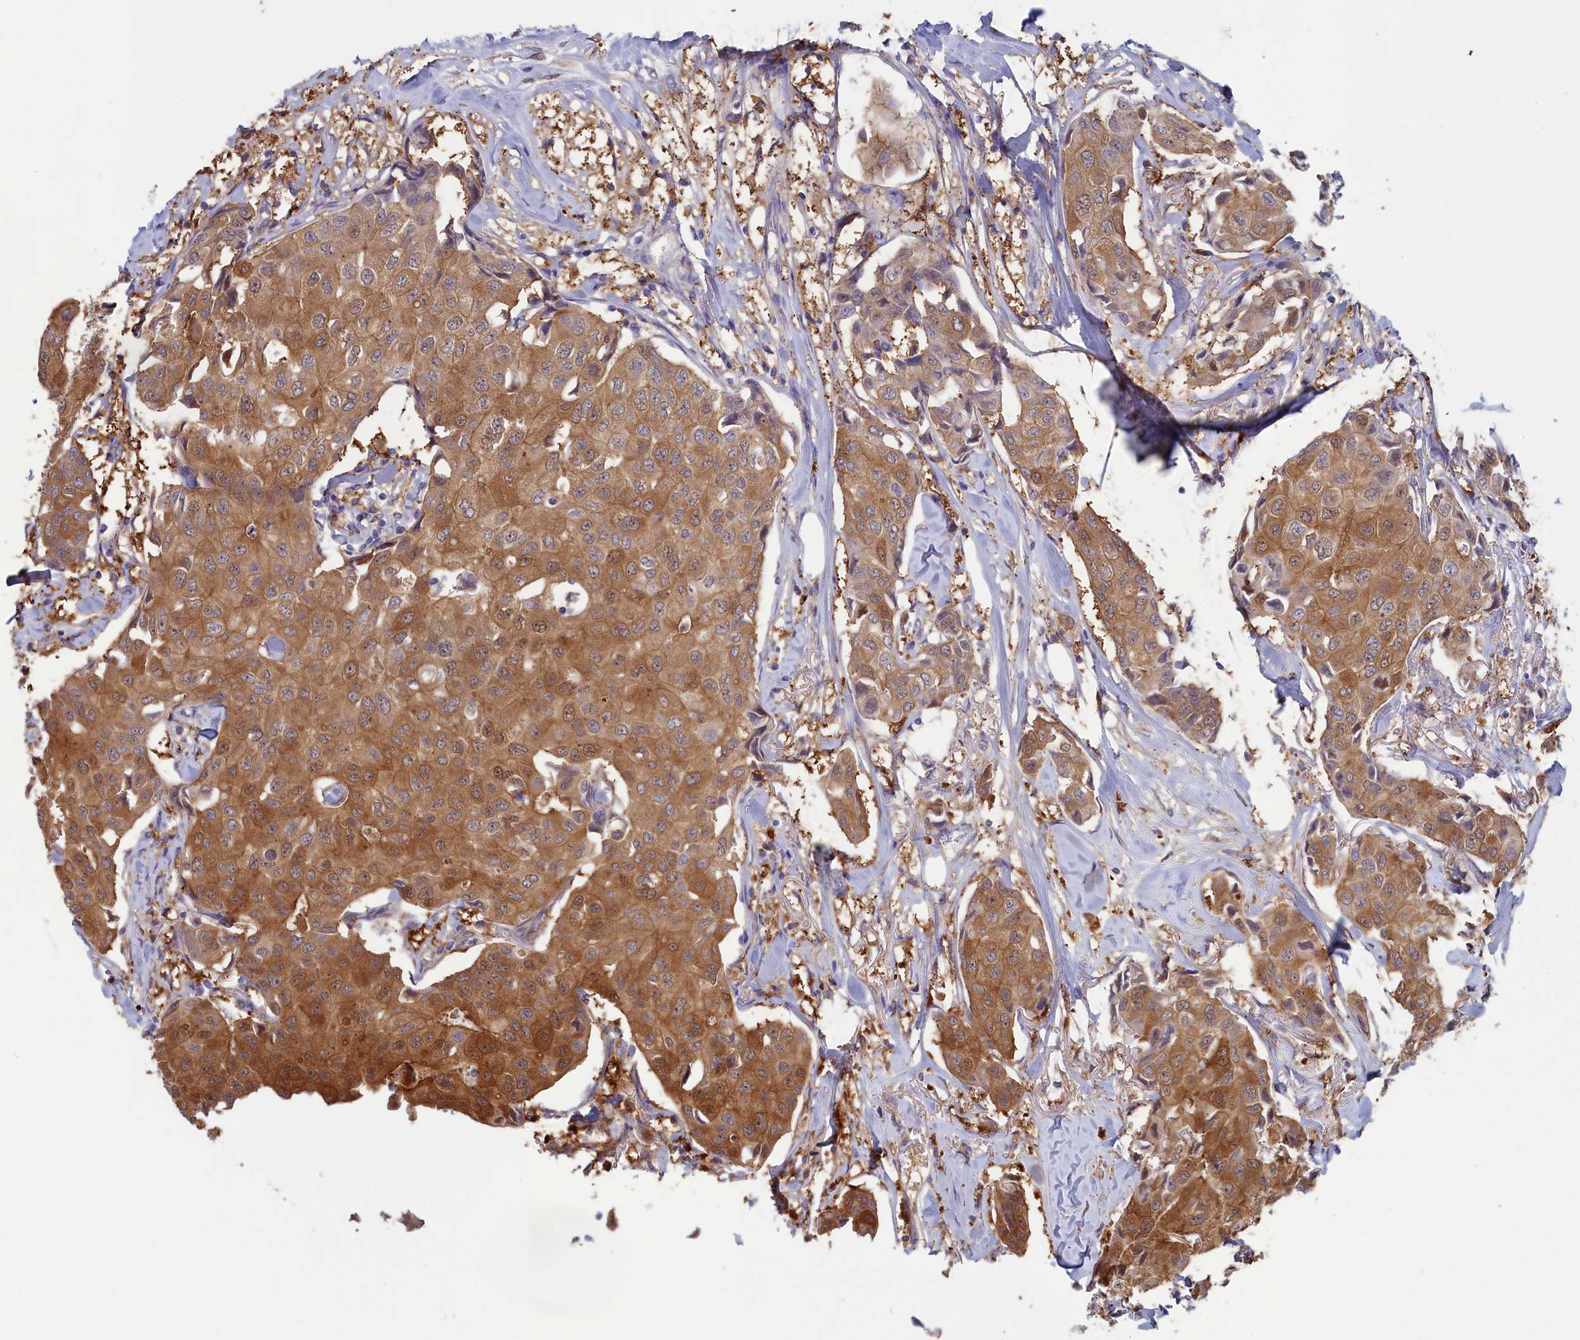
{"staining": {"intensity": "moderate", "quantity": ">75%", "location": "cytoplasmic/membranous,nuclear"}, "tissue": "breast cancer", "cell_type": "Tumor cells", "image_type": "cancer", "snomed": [{"axis": "morphology", "description": "Duct carcinoma"}, {"axis": "topography", "description": "Breast"}], "caption": "DAB (3,3'-diaminobenzidine) immunohistochemical staining of human breast cancer (invasive ductal carcinoma) shows moderate cytoplasmic/membranous and nuclear protein expression in approximately >75% of tumor cells.", "gene": "SYNDIG1L", "patient": {"sex": "female", "age": 80}}